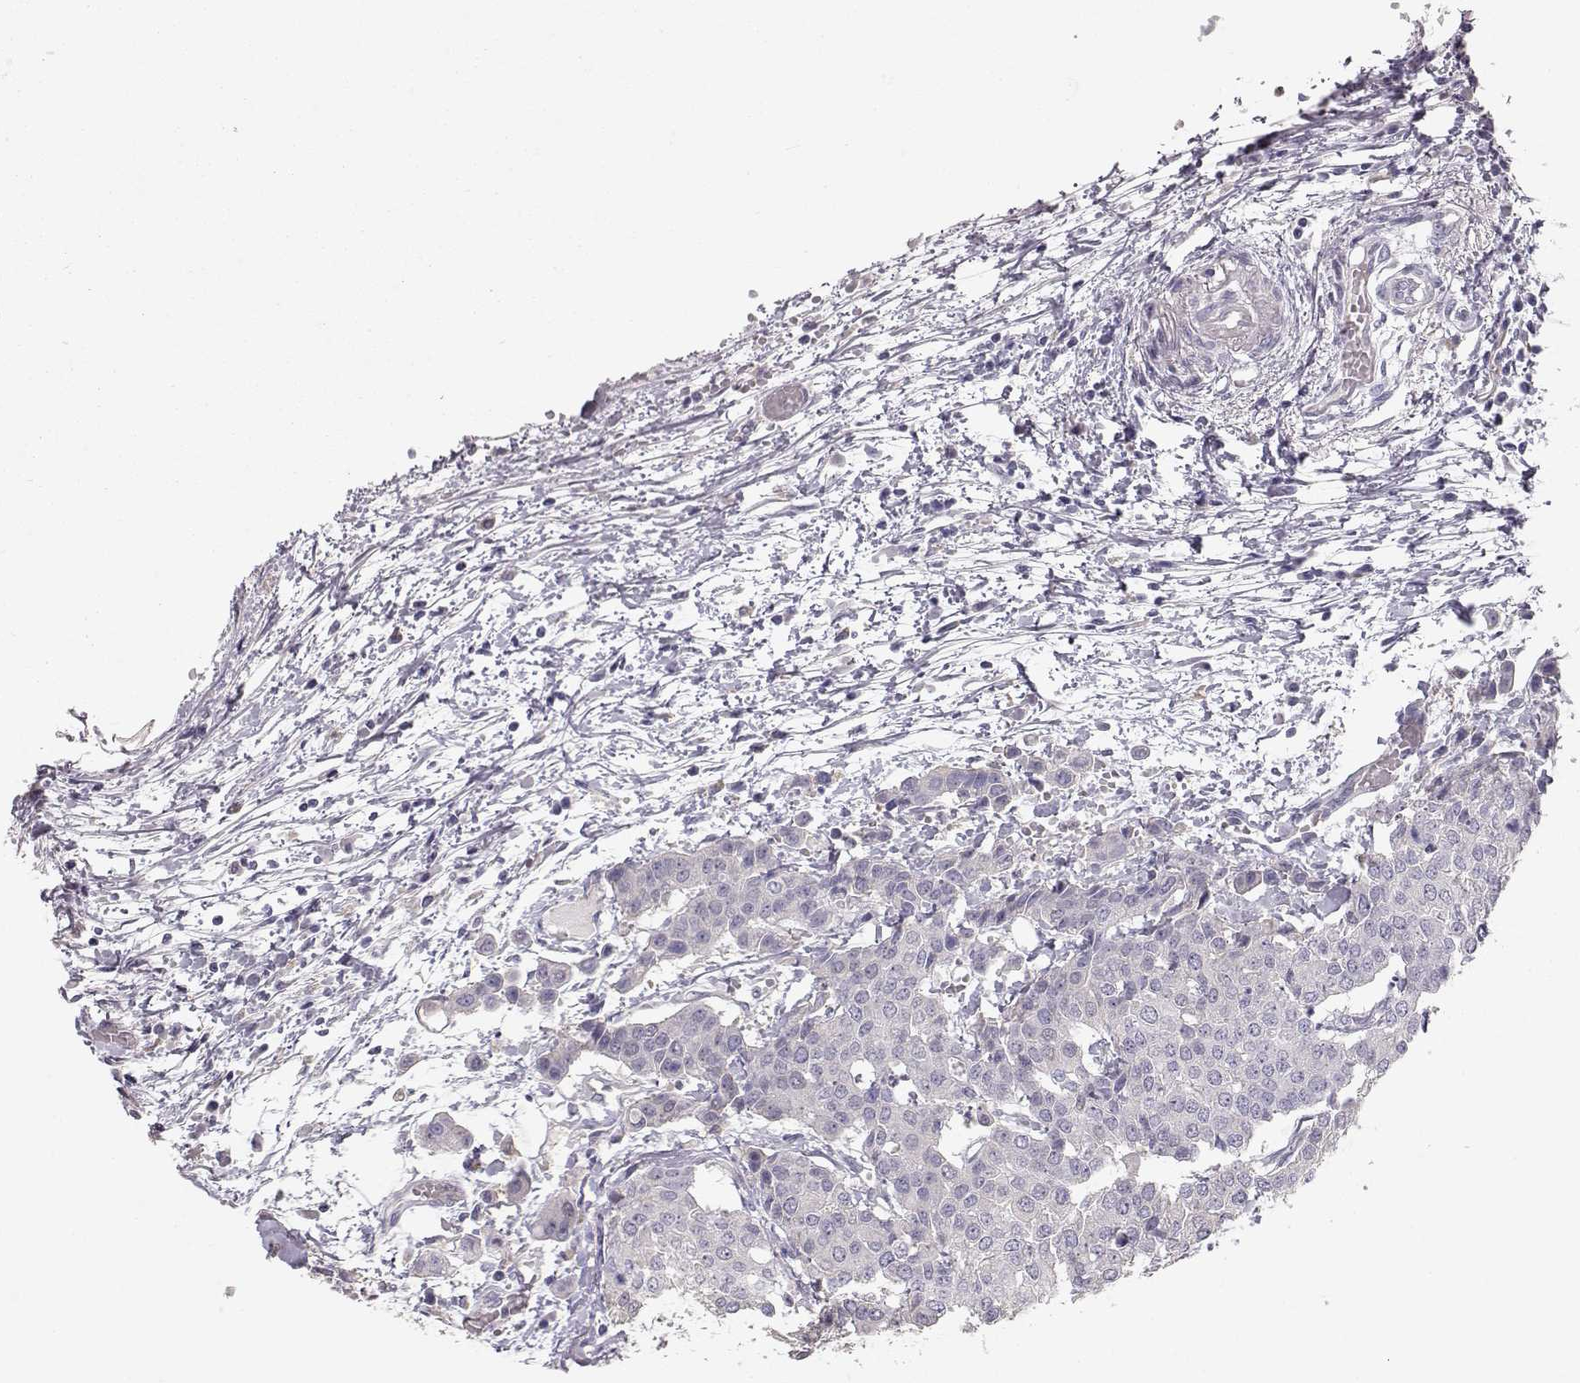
{"staining": {"intensity": "negative", "quantity": "none", "location": "none"}, "tissue": "carcinoid", "cell_type": "Tumor cells", "image_type": "cancer", "snomed": [{"axis": "morphology", "description": "Carcinoid, malignant, NOS"}, {"axis": "topography", "description": "Colon"}], "caption": "Photomicrograph shows no significant protein staining in tumor cells of carcinoid. The staining is performed using DAB brown chromogen with nuclei counter-stained in using hematoxylin.", "gene": "SLC18A1", "patient": {"sex": "male", "age": 81}}